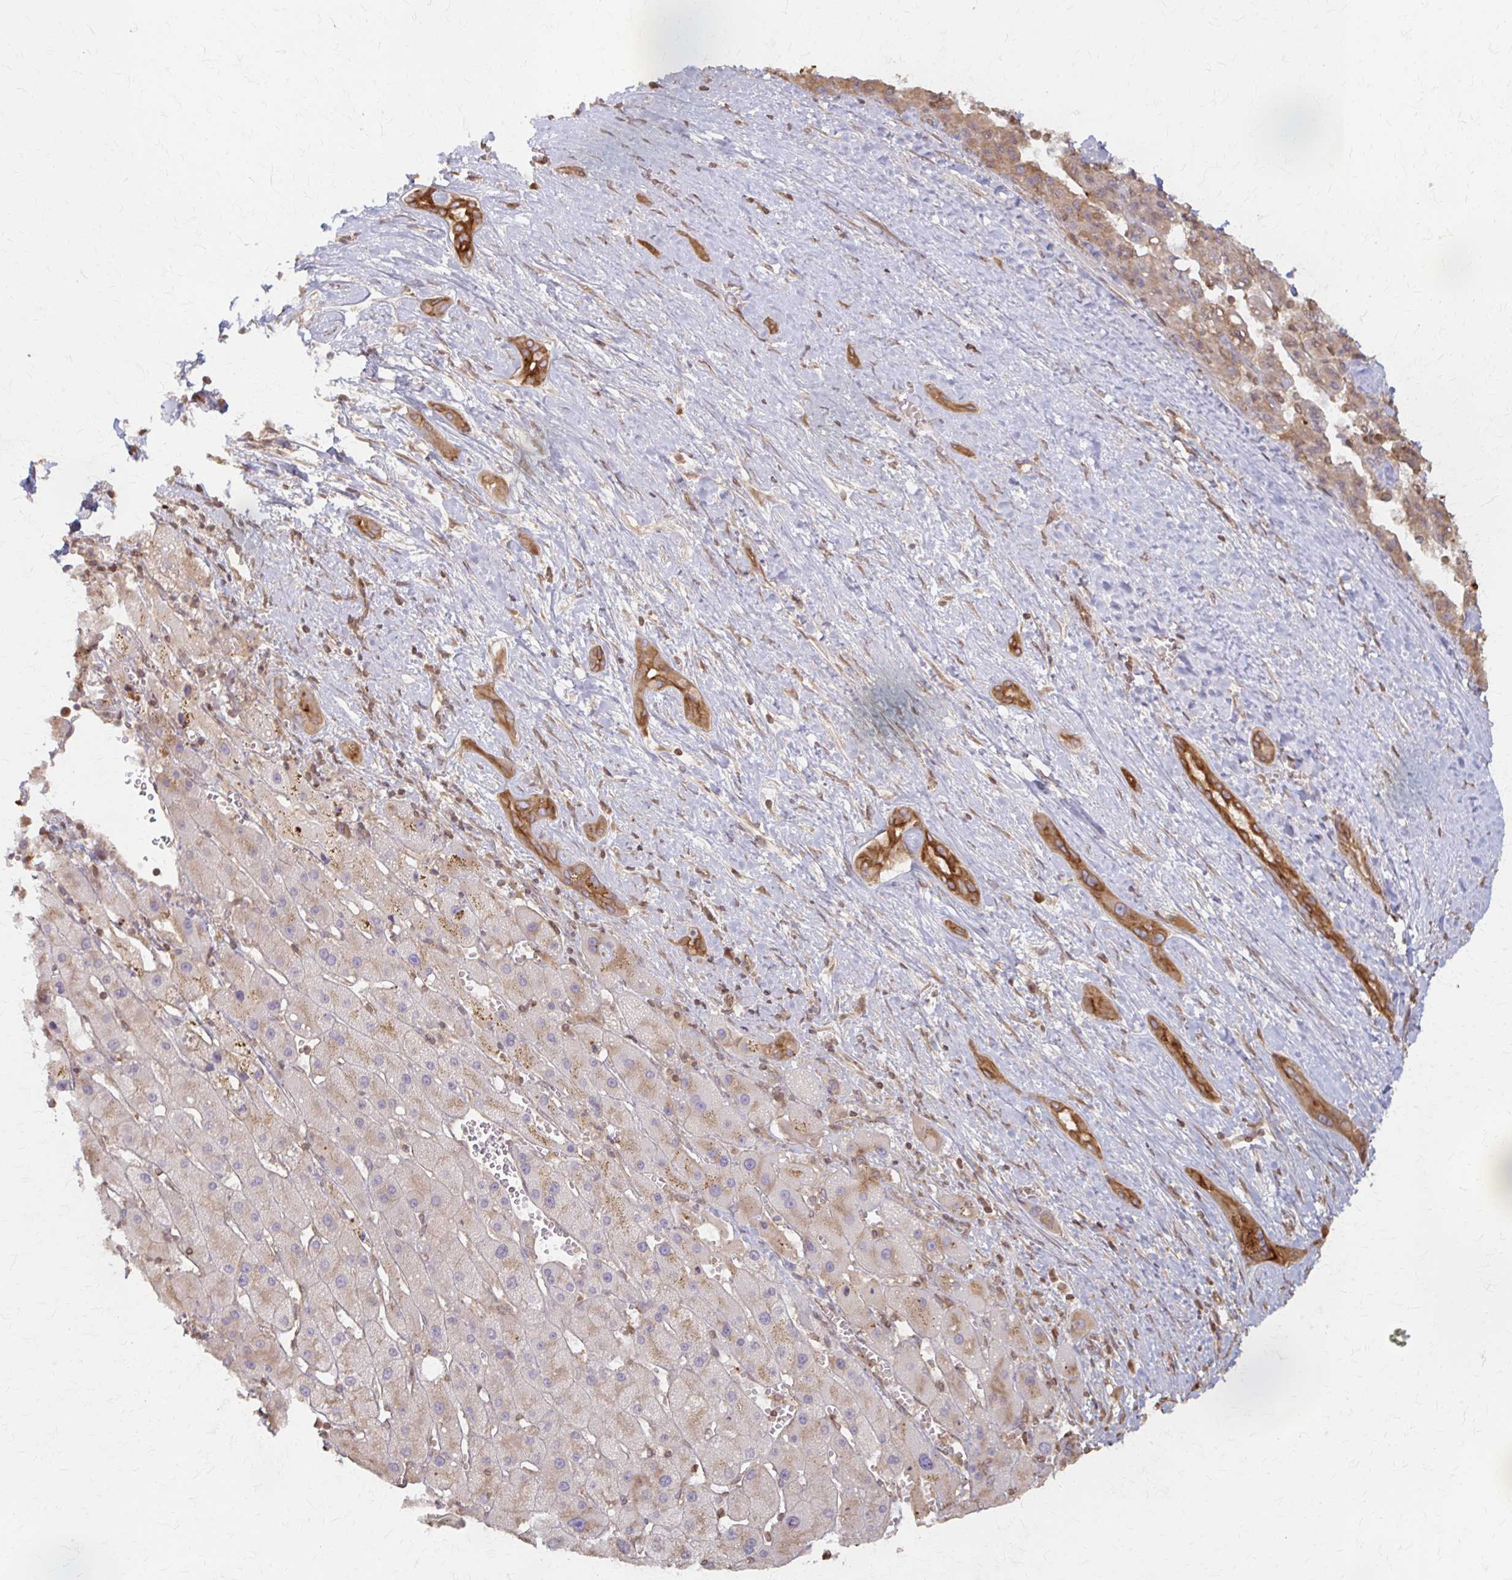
{"staining": {"intensity": "weak", "quantity": "<25%", "location": "cytoplasmic/membranous"}, "tissue": "liver cancer", "cell_type": "Tumor cells", "image_type": "cancer", "snomed": [{"axis": "morphology", "description": "Carcinoma, Hepatocellular, NOS"}, {"axis": "topography", "description": "Liver"}], "caption": "Immunohistochemical staining of human liver cancer demonstrates no significant positivity in tumor cells.", "gene": "ARHGAP35", "patient": {"sex": "female", "age": 82}}